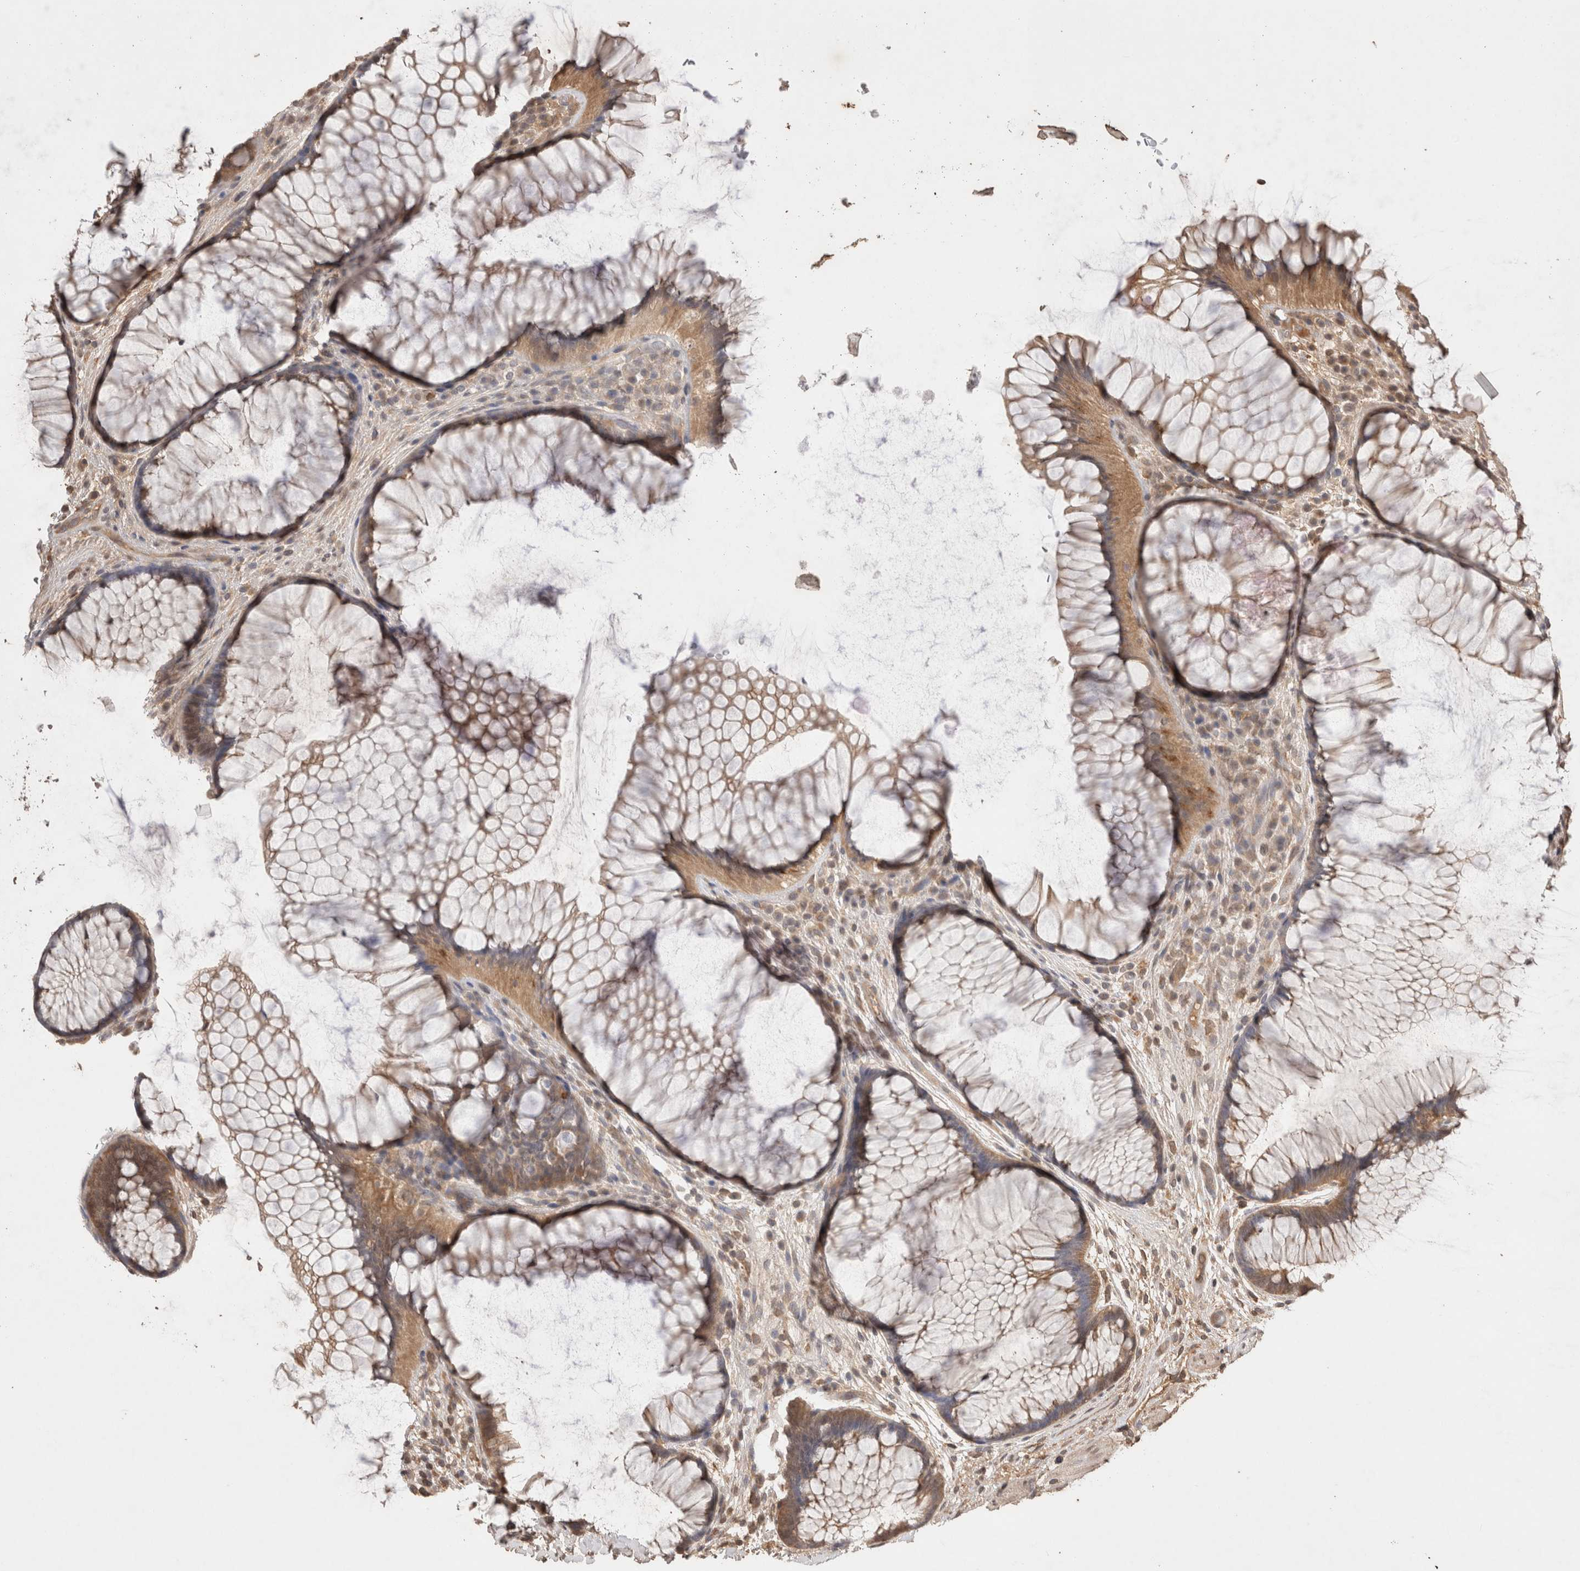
{"staining": {"intensity": "moderate", "quantity": ">75%", "location": "cytoplasmic/membranous"}, "tissue": "rectum", "cell_type": "Glandular cells", "image_type": "normal", "snomed": [{"axis": "morphology", "description": "Normal tissue, NOS"}, {"axis": "topography", "description": "Rectum"}], "caption": "Immunohistochemical staining of unremarkable human rectum exhibits >75% levels of moderate cytoplasmic/membranous protein staining in about >75% of glandular cells. Immunohistochemistry stains the protein in brown and the nuclei are stained blue.", "gene": "PRMT3", "patient": {"sex": "male", "age": 51}}